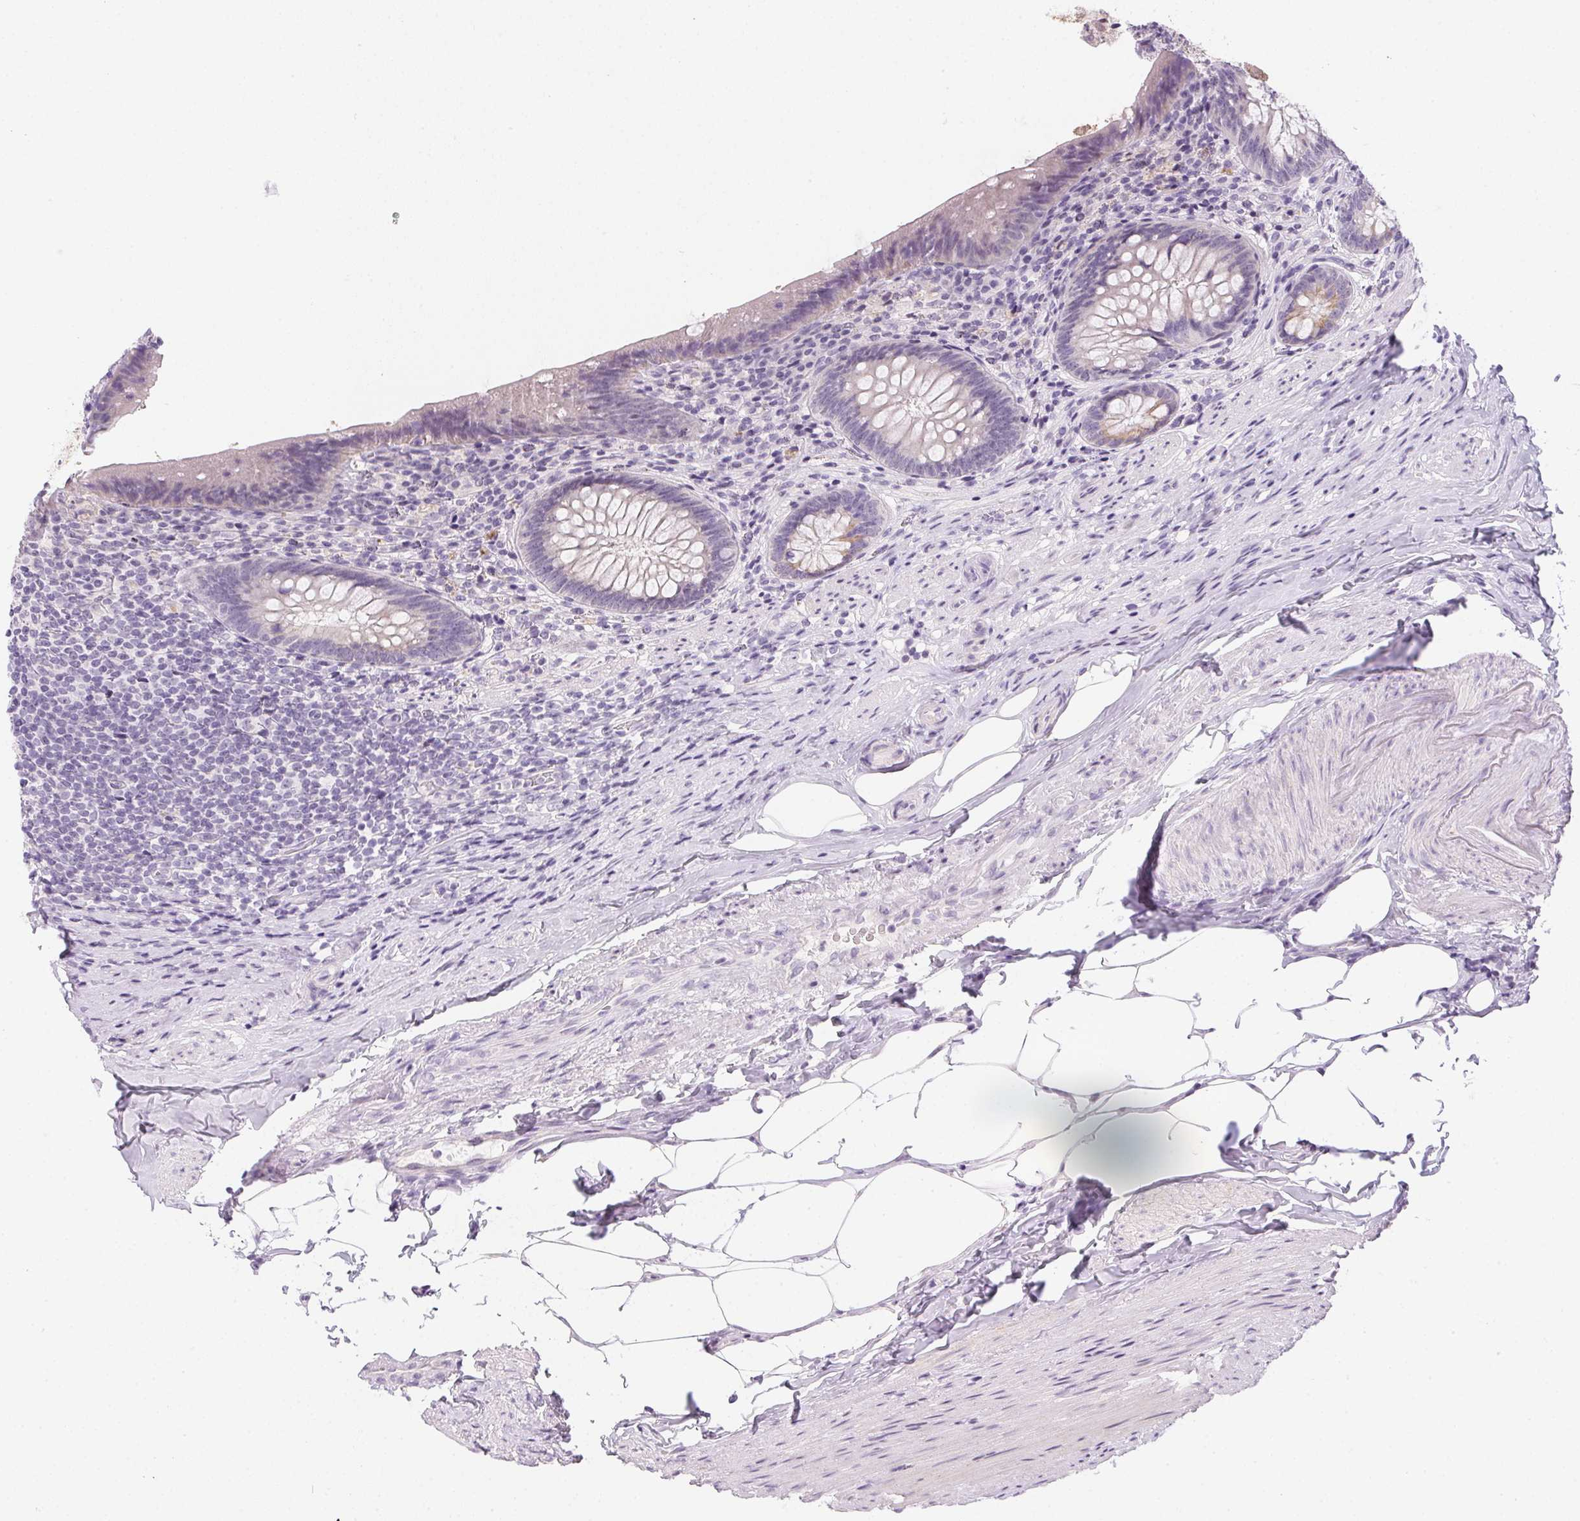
{"staining": {"intensity": "weak", "quantity": "<25%", "location": "cytoplasmic/membranous"}, "tissue": "appendix", "cell_type": "Glandular cells", "image_type": "normal", "snomed": [{"axis": "morphology", "description": "Normal tissue, NOS"}, {"axis": "topography", "description": "Appendix"}], "caption": "Immunohistochemistry micrograph of benign appendix: appendix stained with DAB exhibits no significant protein expression in glandular cells. Brightfield microscopy of immunohistochemistry stained with DAB (3,3'-diaminobenzidine) (brown) and hematoxylin (blue), captured at high magnification.", "gene": "GSDMC", "patient": {"sex": "male", "age": 47}}